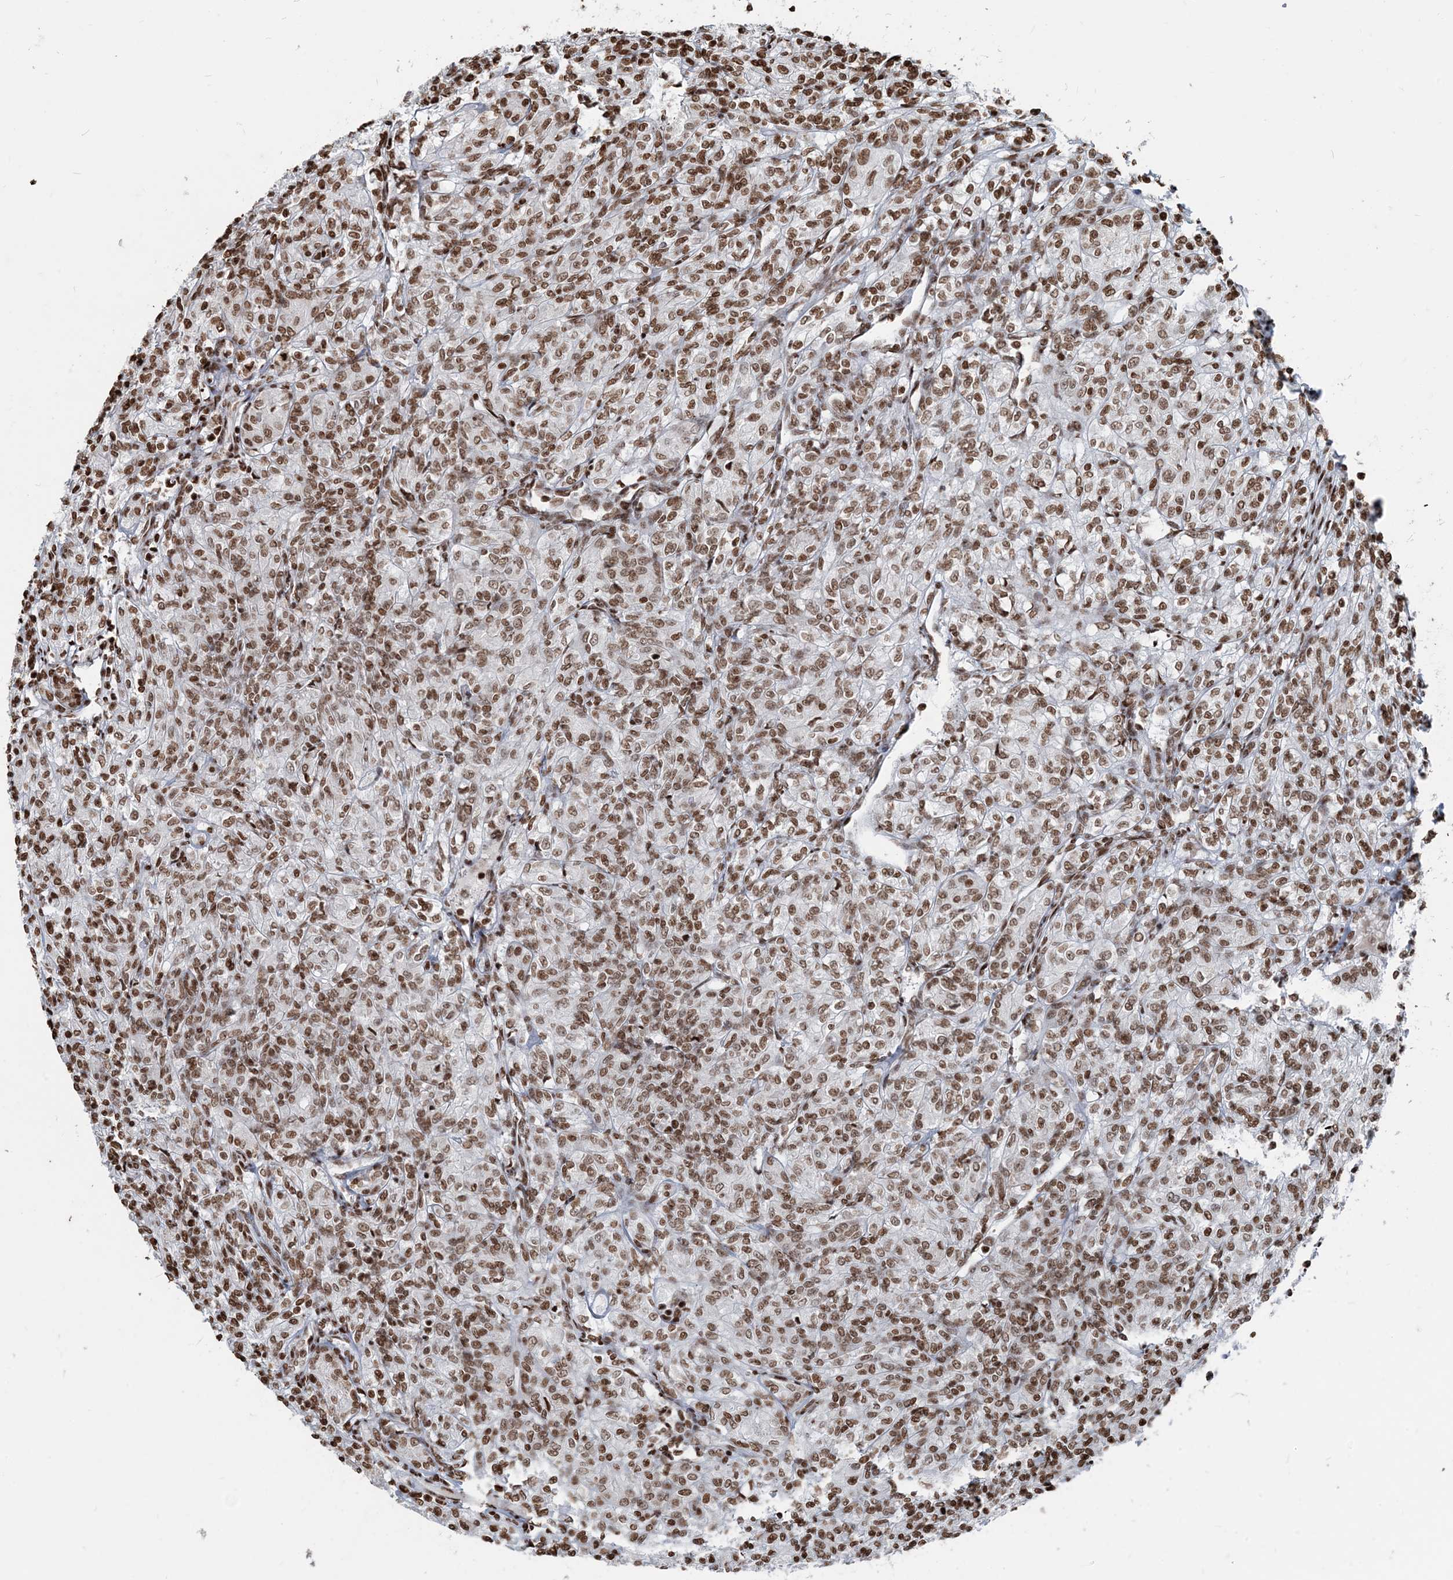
{"staining": {"intensity": "moderate", "quantity": ">75%", "location": "nuclear"}, "tissue": "renal cancer", "cell_type": "Tumor cells", "image_type": "cancer", "snomed": [{"axis": "morphology", "description": "Adenocarcinoma, NOS"}, {"axis": "topography", "description": "Kidney"}], "caption": "Human adenocarcinoma (renal) stained with a protein marker displays moderate staining in tumor cells.", "gene": "H3-3B", "patient": {"sex": "male", "age": 77}}